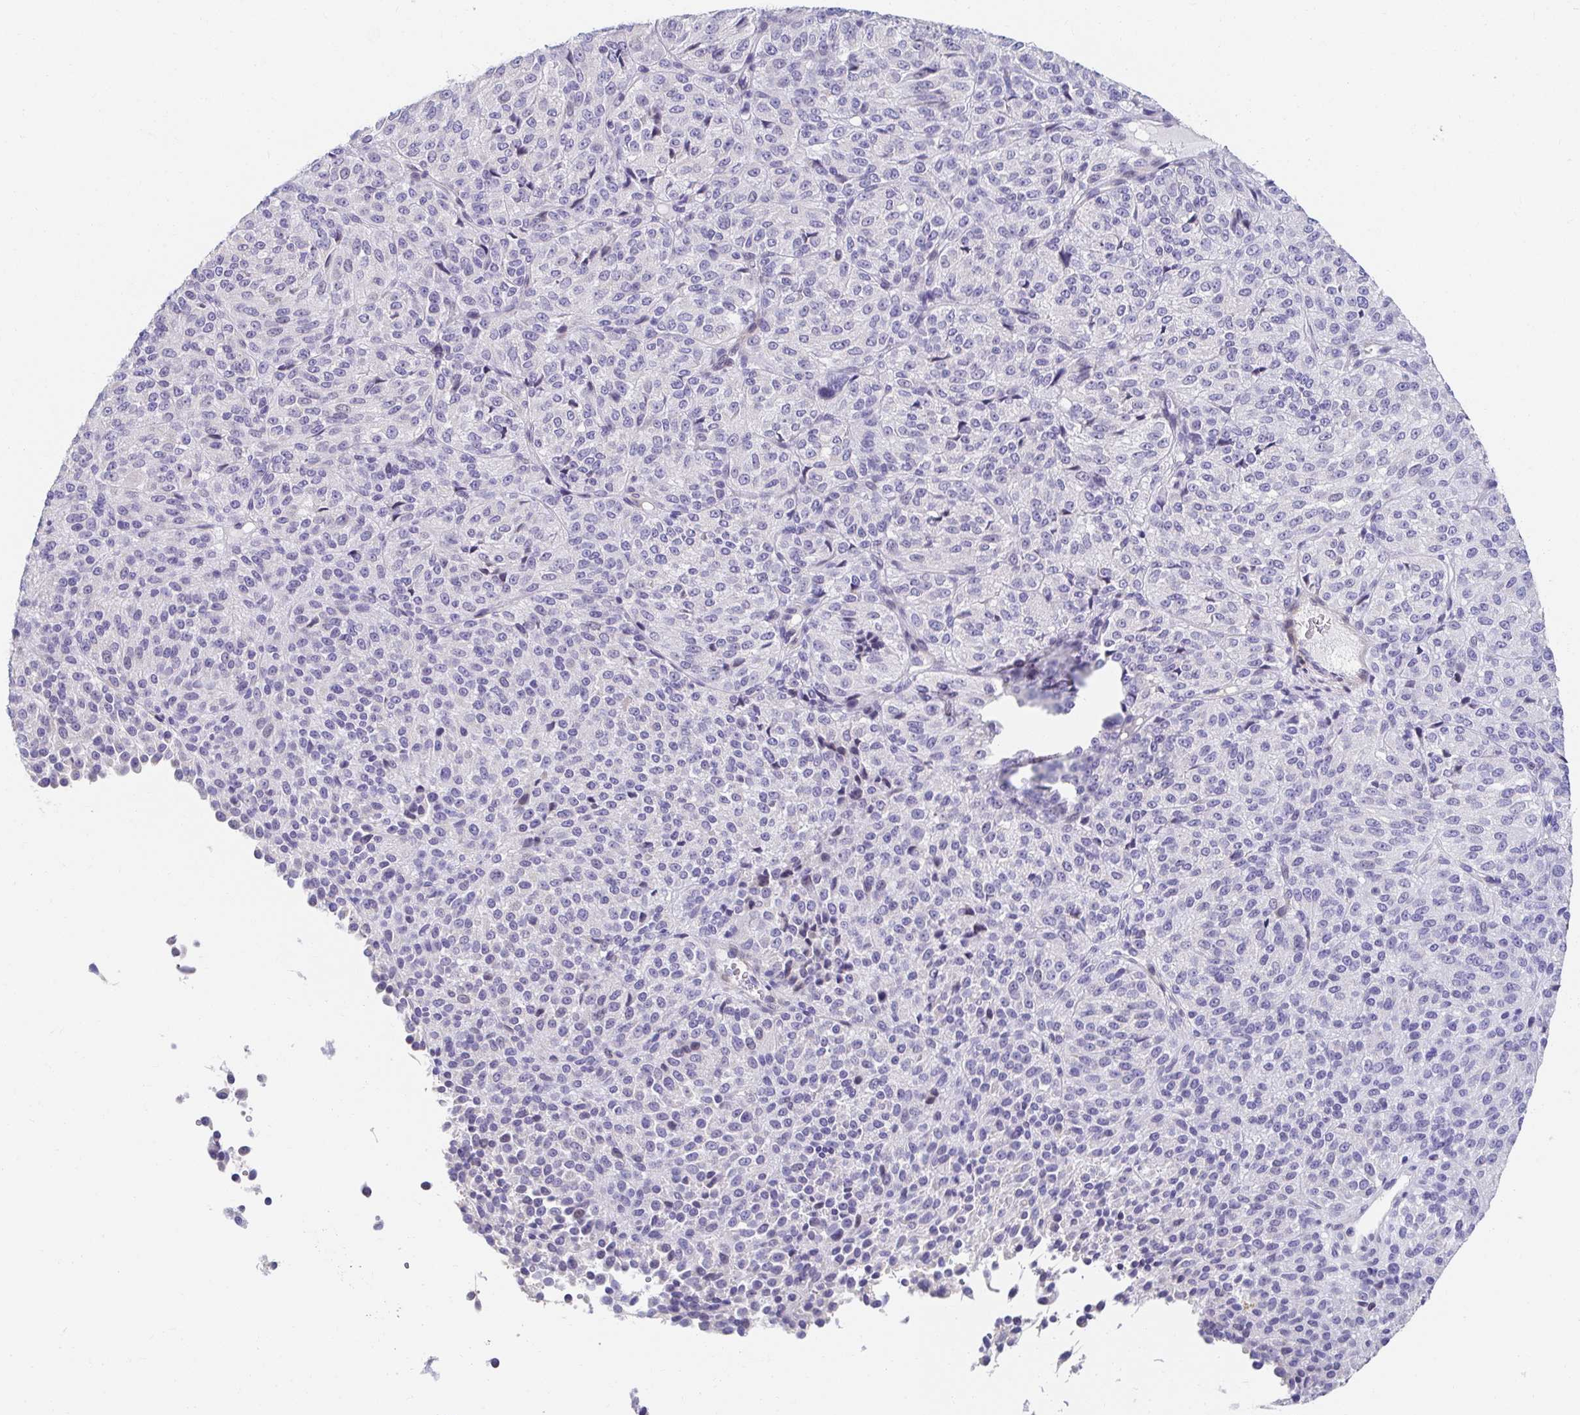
{"staining": {"intensity": "negative", "quantity": "none", "location": "none"}, "tissue": "melanoma", "cell_type": "Tumor cells", "image_type": "cancer", "snomed": [{"axis": "morphology", "description": "Malignant melanoma, Metastatic site"}, {"axis": "topography", "description": "Brain"}], "caption": "Tumor cells show no significant staining in melanoma. The staining is performed using DAB brown chromogen with nuclei counter-stained in using hematoxylin.", "gene": "AKAP14", "patient": {"sex": "female", "age": 56}}